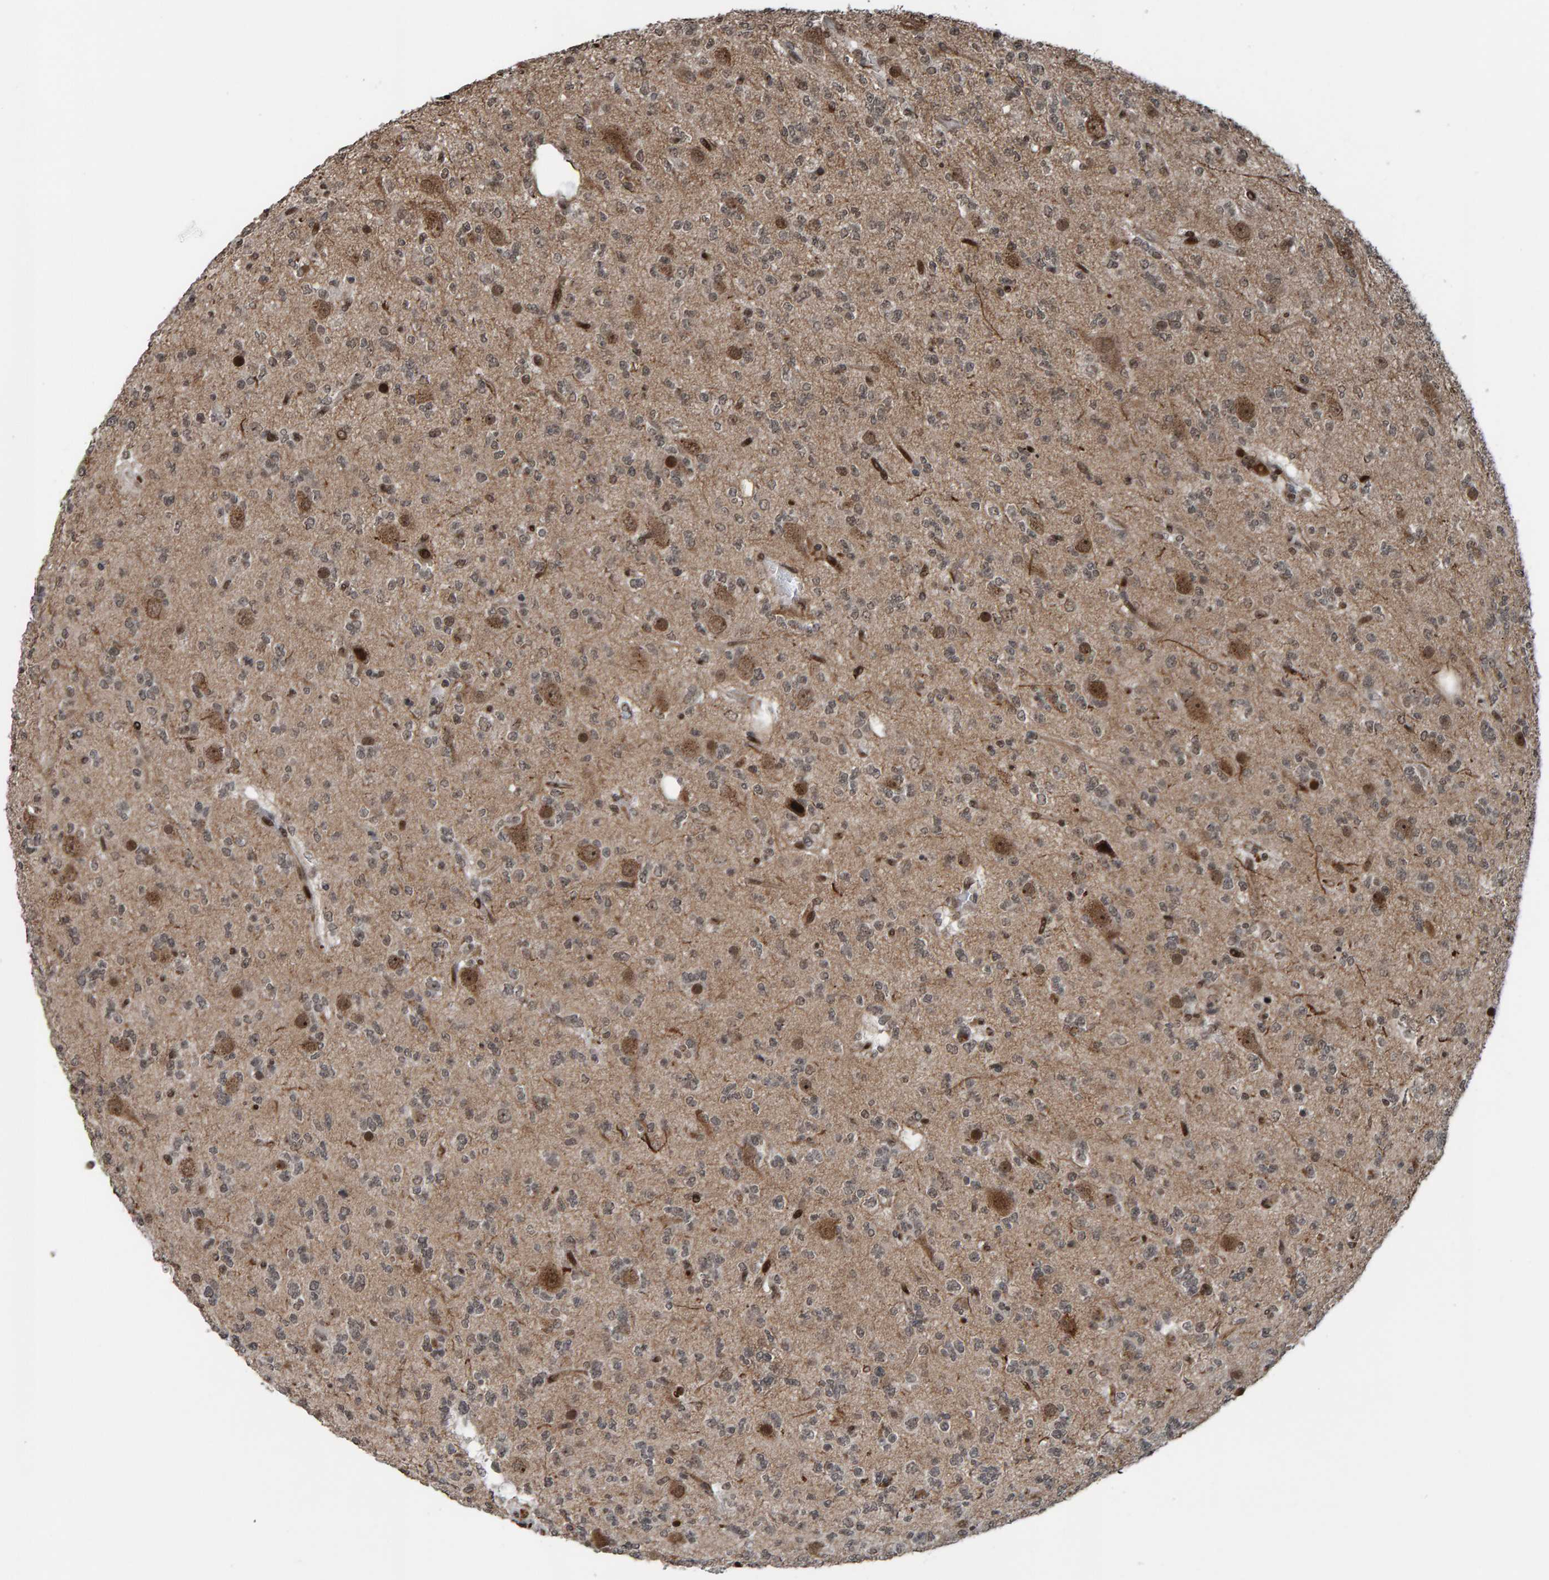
{"staining": {"intensity": "weak", "quantity": "25%-75%", "location": "cytoplasmic/membranous,nuclear"}, "tissue": "glioma", "cell_type": "Tumor cells", "image_type": "cancer", "snomed": [{"axis": "morphology", "description": "Glioma, malignant, Low grade"}, {"axis": "topography", "description": "Brain"}], "caption": "Human low-grade glioma (malignant) stained for a protein (brown) exhibits weak cytoplasmic/membranous and nuclear positive staining in approximately 25%-75% of tumor cells.", "gene": "ZNF366", "patient": {"sex": "male", "age": 38}}